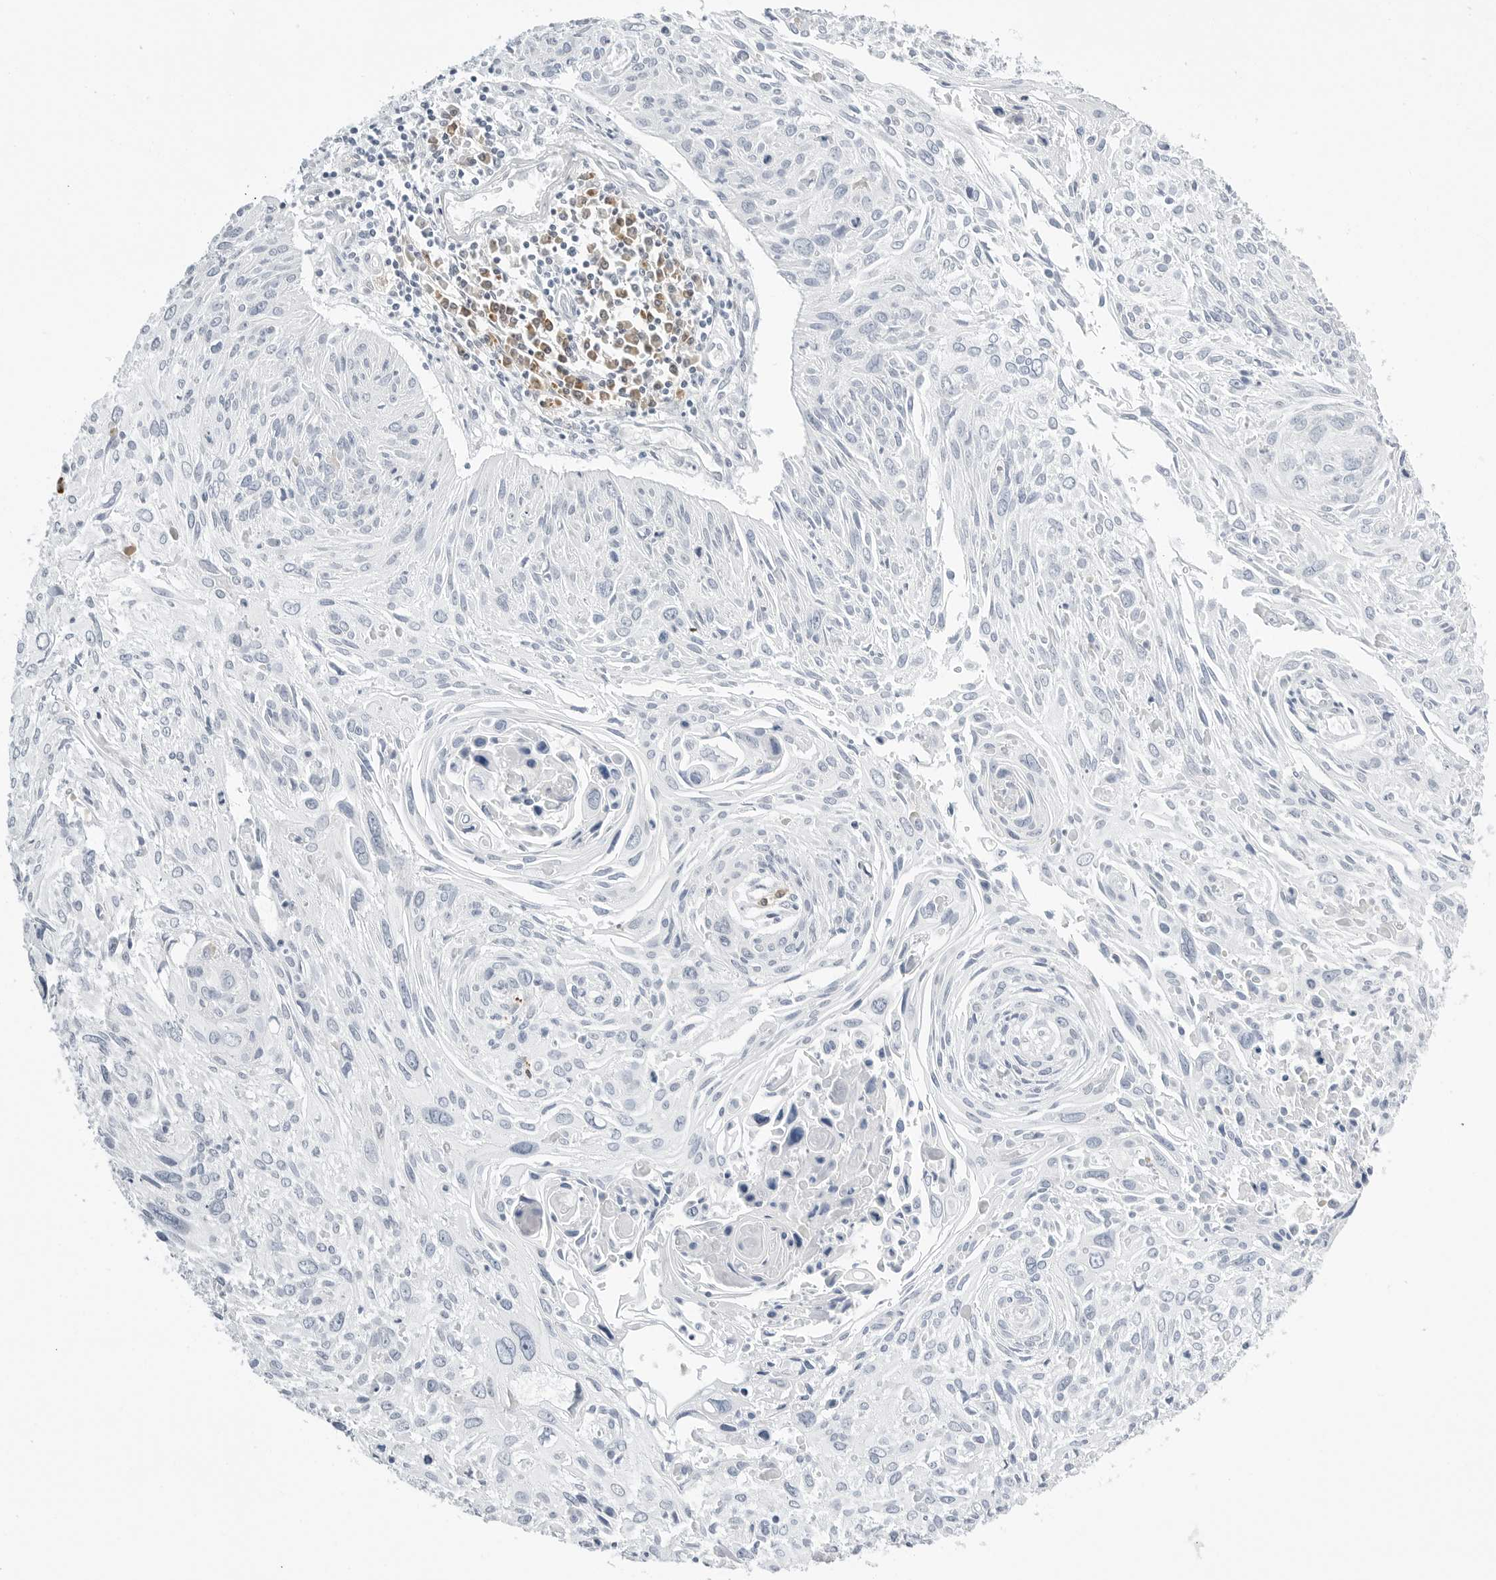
{"staining": {"intensity": "negative", "quantity": "none", "location": "none"}, "tissue": "cervical cancer", "cell_type": "Tumor cells", "image_type": "cancer", "snomed": [{"axis": "morphology", "description": "Squamous cell carcinoma, NOS"}, {"axis": "topography", "description": "Cervix"}], "caption": "The IHC histopathology image has no significant expression in tumor cells of cervical cancer tissue. (Stains: DAB (3,3'-diaminobenzidine) immunohistochemistry with hematoxylin counter stain, Microscopy: brightfield microscopy at high magnification).", "gene": "RPN1", "patient": {"sex": "female", "age": 51}}